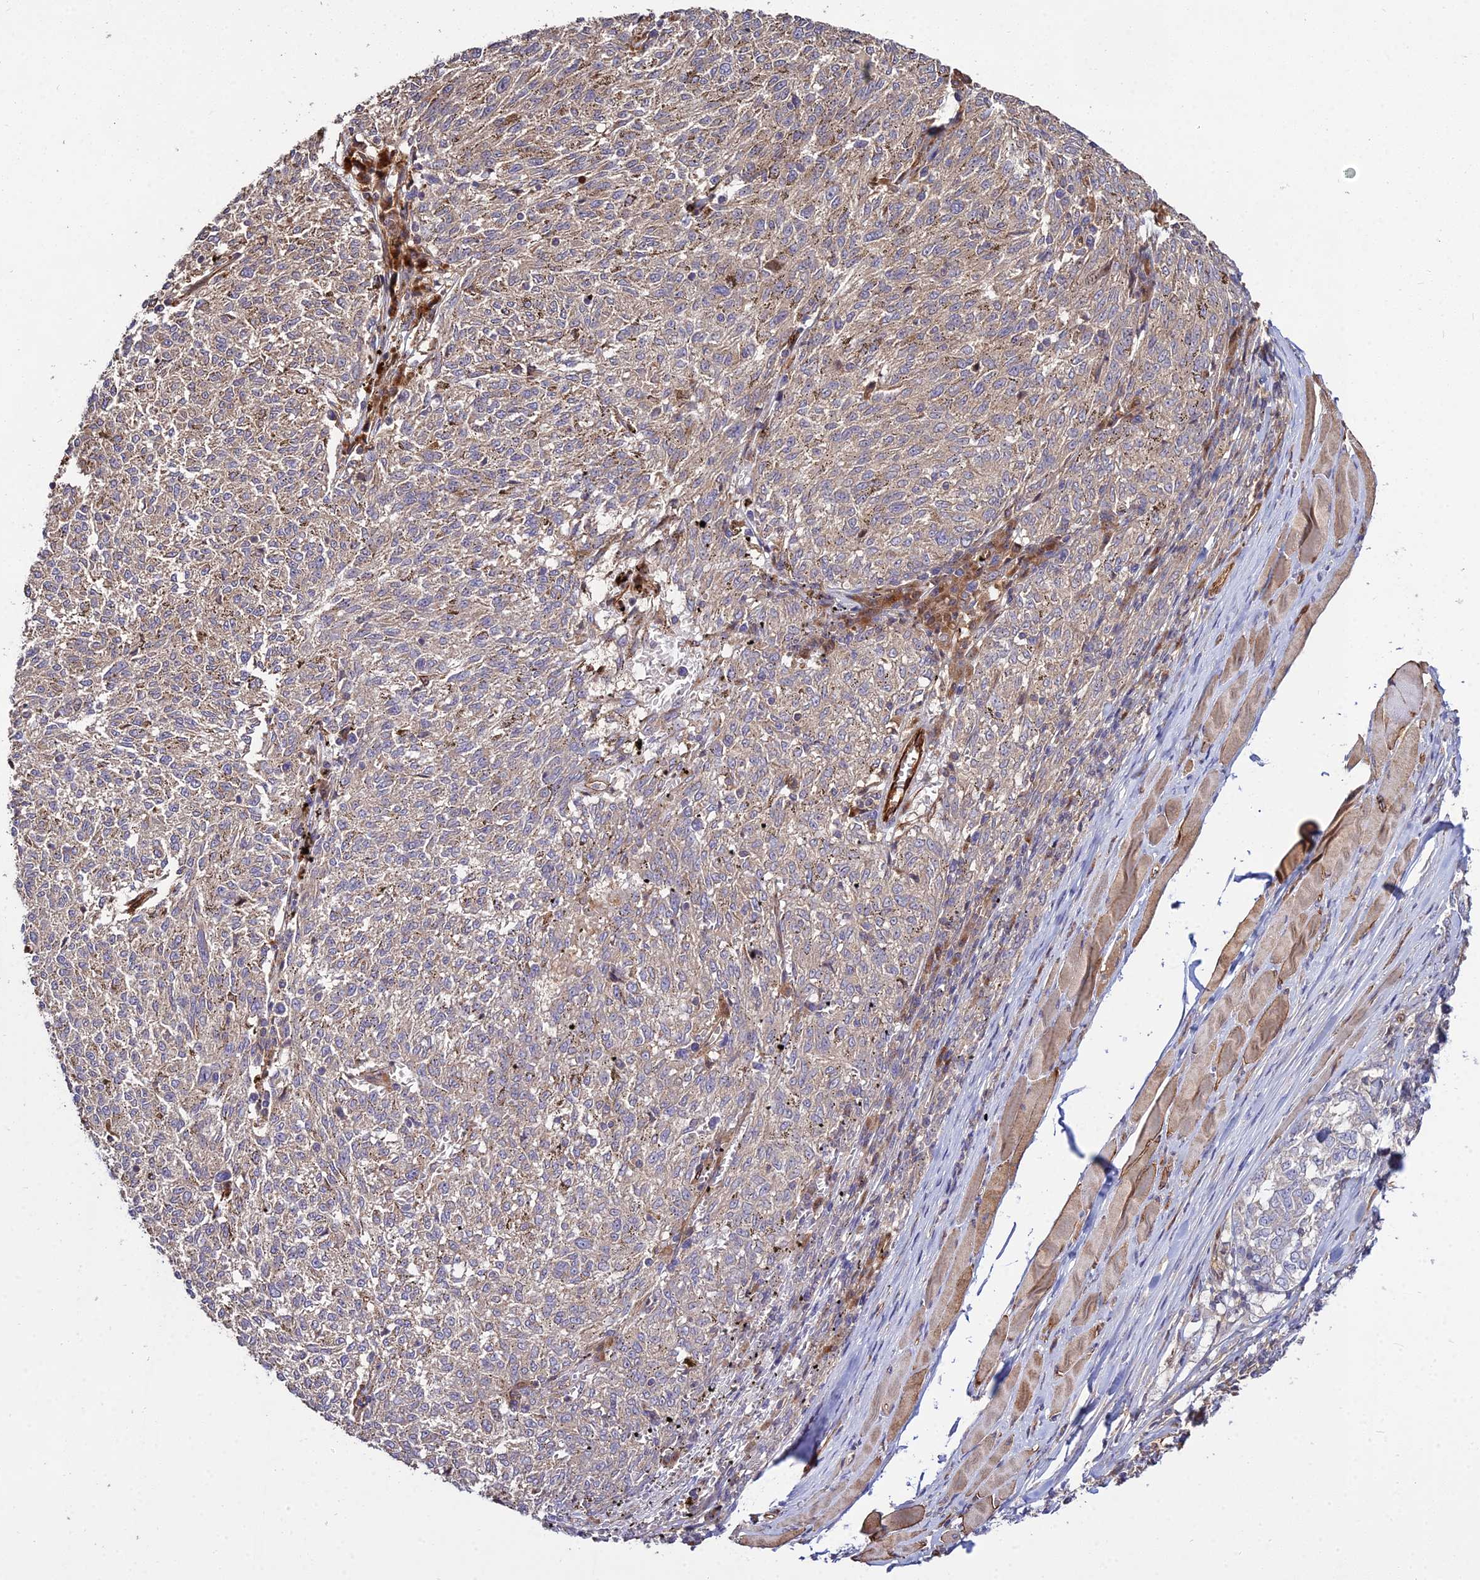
{"staining": {"intensity": "weak", "quantity": ">75%", "location": "cytoplasmic/membranous"}, "tissue": "melanoma", "cell_type": "Tumor cells", "image_type": "cancer", "snomed": [{"axis": "morphology", "description": "Malignant melanoma, NOS"}, {"axis": "topography", "description": "Skin"}], "caption": "Immunohistochemistry (IHC) micrograph of human melanoma stained for a protein (brown), which reveals low levels of weak cytoplasmic/membranous staining in about >75% of tumor cells.", "gene": "GRTP1", "patient": {"sex": "female", "age": 72}}